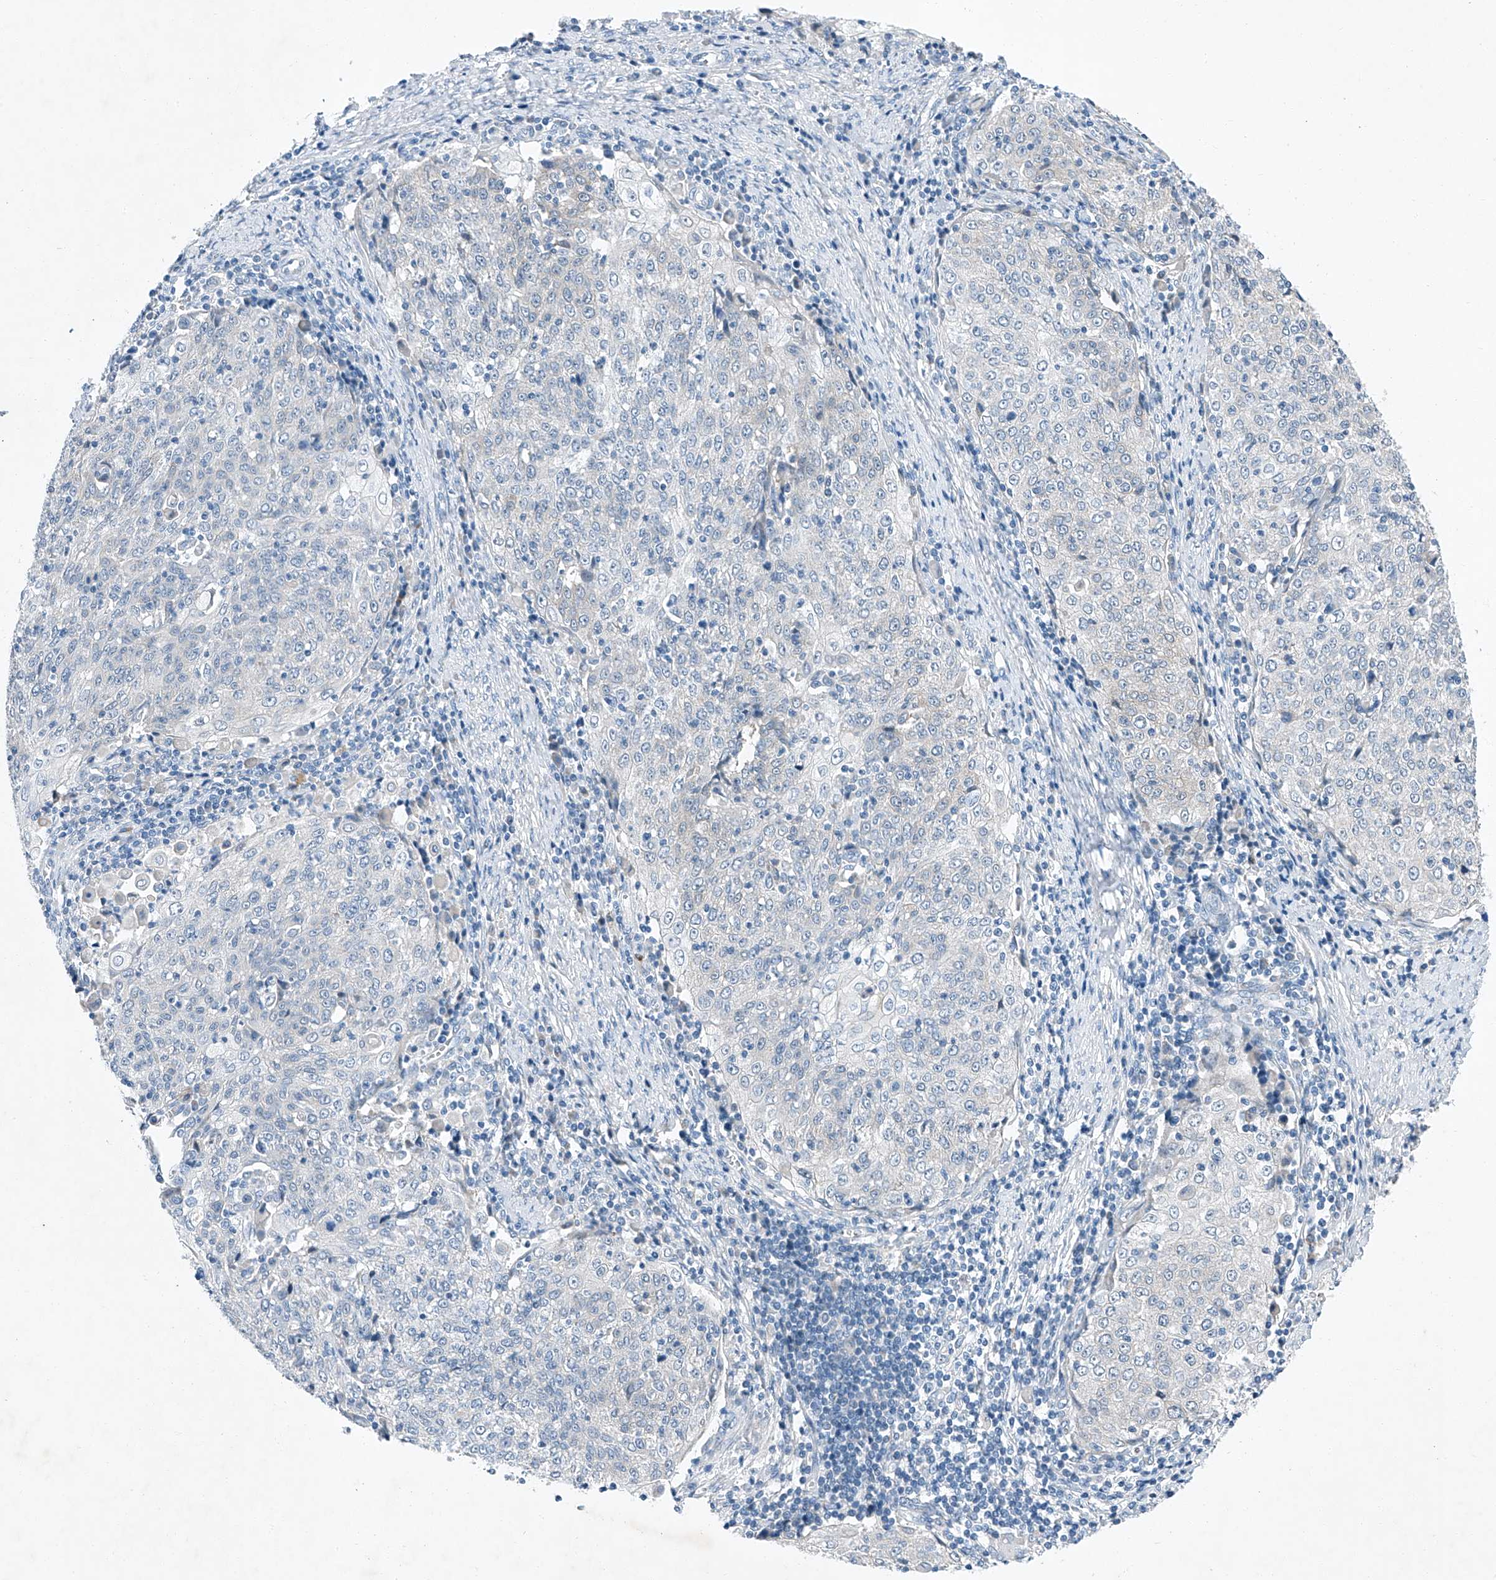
{"staining": {"intensity": "negative", "quantity": "none", "location": "none"}, "tissue": "cervical cancer", "cell_type": "Tumor cells", "image_type": "cancer", "snomed": [{"axis": "morphology", "description": "Squamous cell carcinoma, NOS"}, {"axis": "topography", "description": "Cervix"}], "caption": "IHC histopathology image of human cervical squamous cell carcinoma stained for a protein (brown), which displays no expression in tumor cells. The staining was performed using DAB (3,3'-diaminobenzidine) to visualize the protein expression in brown, while the nuclei were stained in blue with hematoxylin (Magnification: 20x).", "gene": "MDGA1", "patient": {"sex": "female", "age": 48}}